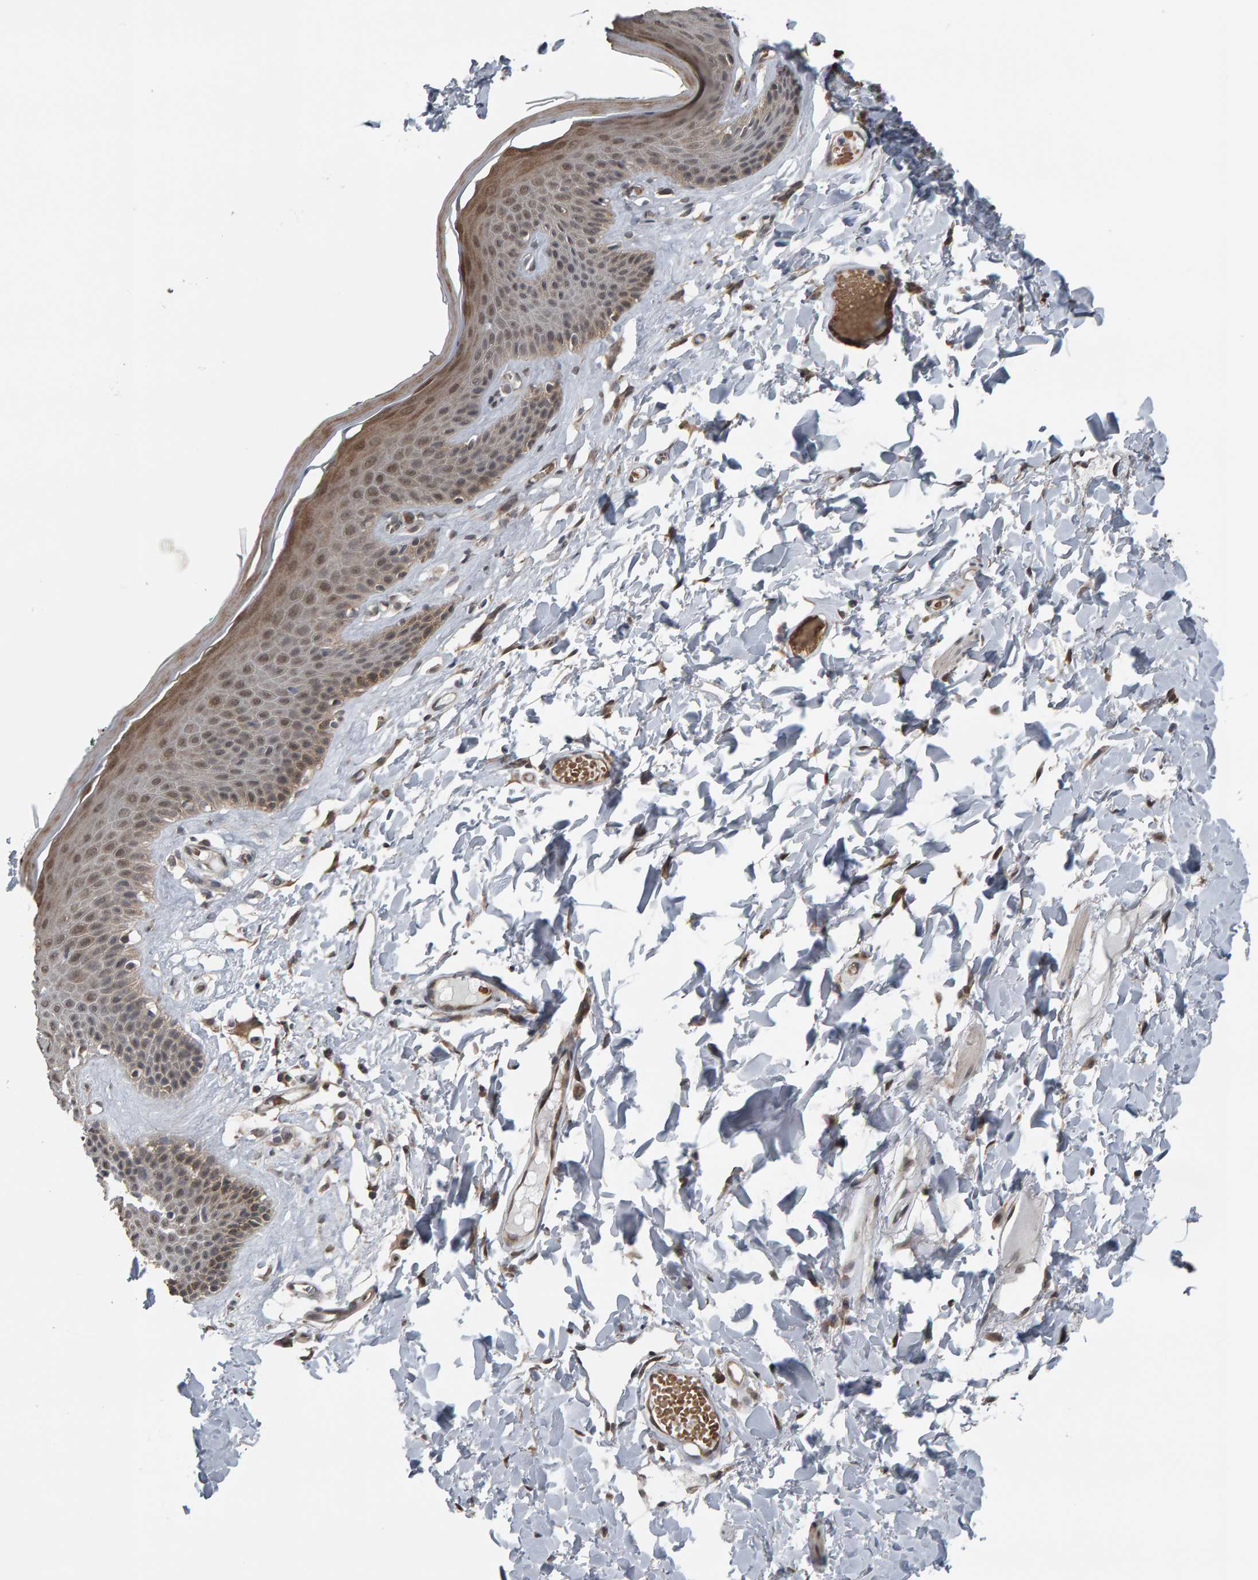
{"staining": {"intensity": "weak", "quantity": "25%-75%", "location": "cytoplasmic/membranous,nuclear"}, "tissue": "skin", "cell_type": "Epidermal cells", "image_type": "normal", "snomed": [{"axis": "morphology", "description": "Normal tissue, NOS"}, {"axis": "topography", "description": "Vulva"}], "caption": "Immunohistochemical staining of benign skin exhibits low levels of weak cytoplasmic/membranous,nuclear expression in approximately 25%-75% of epidermal cells. (Brightfield microscopy of DAB IHC at high magnification).", "gene": "COASY", "patient": {"sex": "female", "age": 73}}